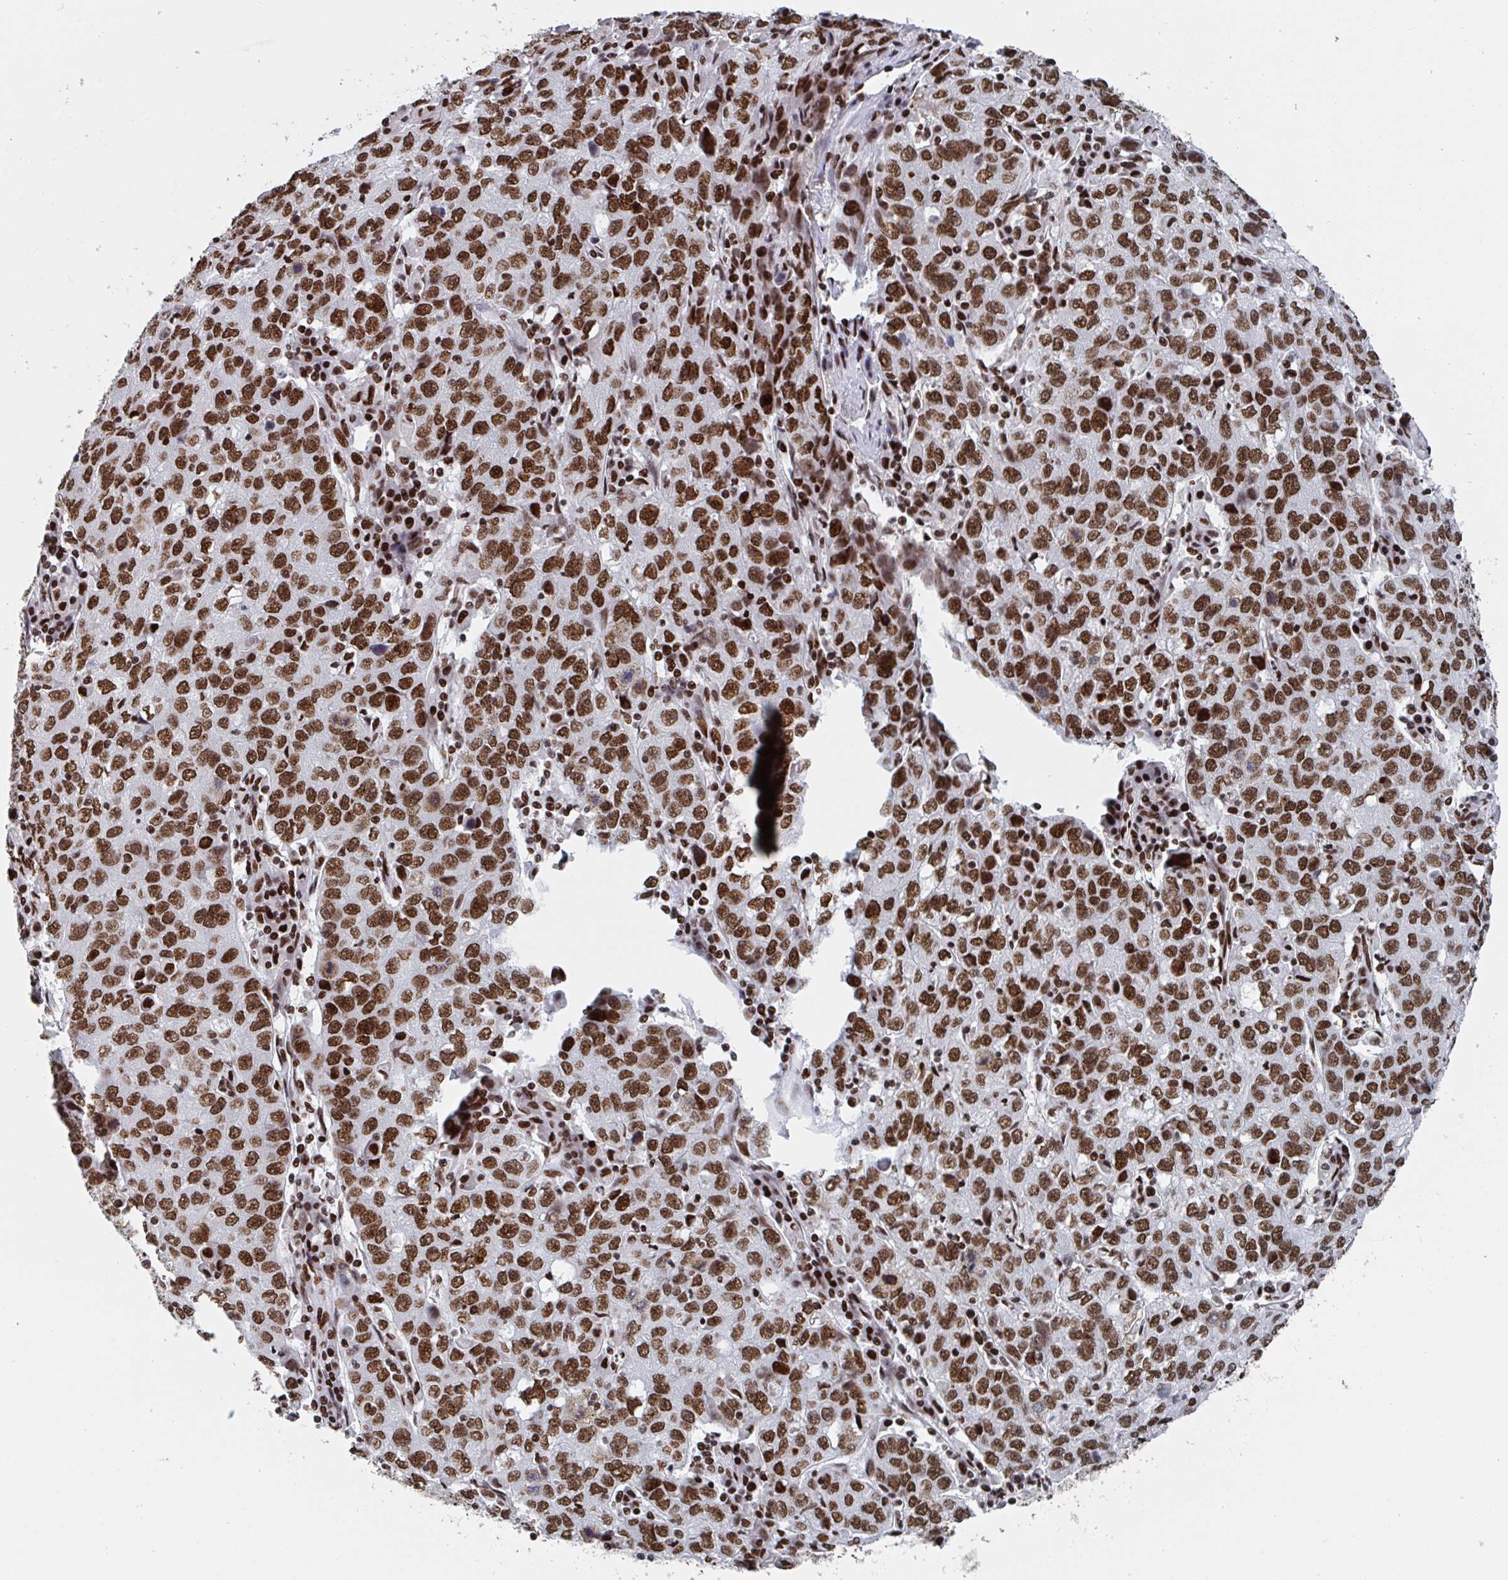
{"staining": {"intensity": "strong", "quantity": ">75%", "location": "nuclear"}, "tissue": "lung cancer", "cell_type": "Tumor cells", "image_type": "cancer", "snomed": [{"axis": "morphology", "description": "Normal morphology"}, {"axis": "morphology", "description": "Adenocarcinoma, NOS"}, {"axis": "topography", "description": "Lymph node"}, {"axis": "topography", "description": "Lung"}], "caption": "The immunohistochemical stain shows strong nuclear positivity in tumor cells of lung adenocarcinoma tissue.", "gene": "ZNF607", "patient": {"sex": "female", "age": 57}}